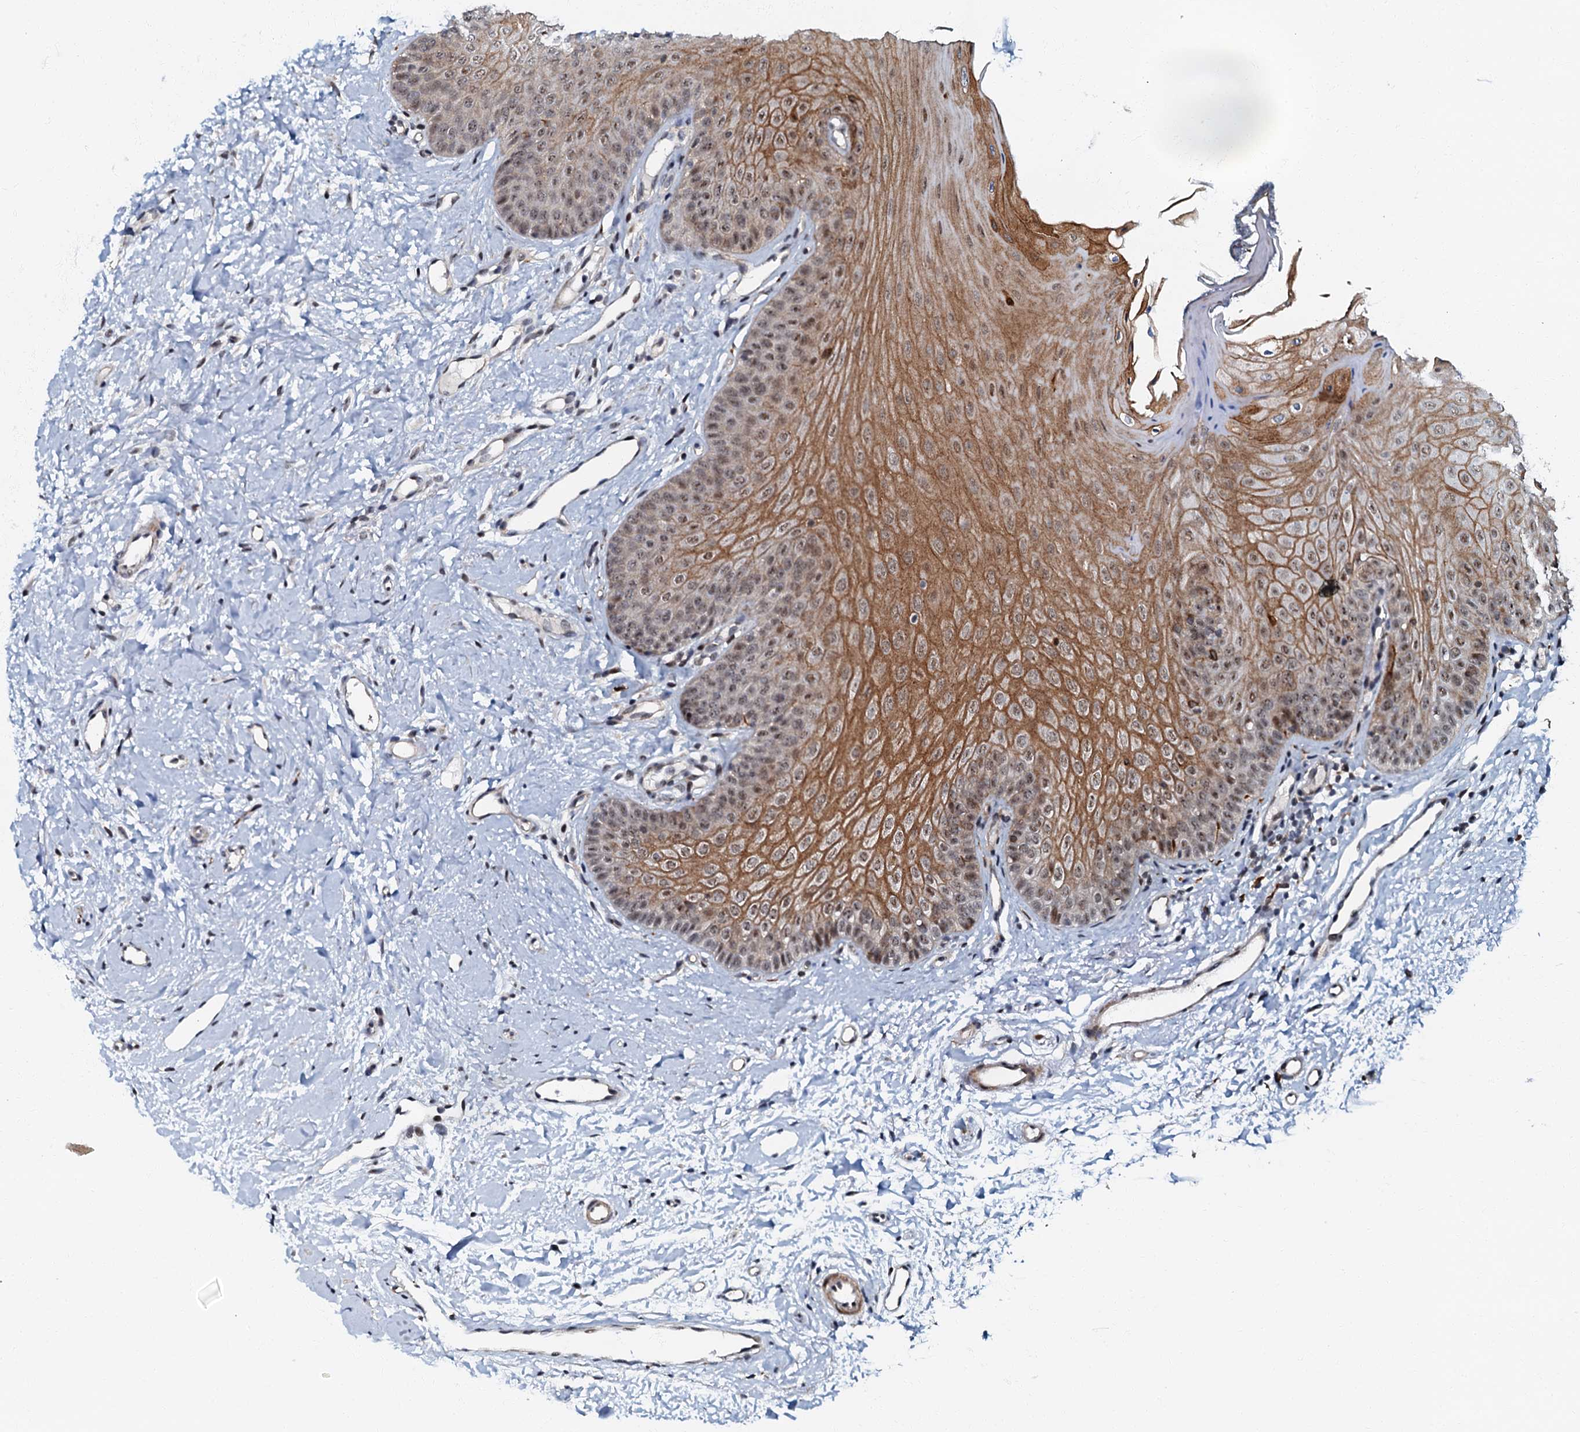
{"staining": {"intensity": "moderate", "quantity": ">75%", "location": "cytoplasmic/membranous,nuclear"}, "tissue": "oral mucosa", "cell_type": "Squamous epithelial cells", "image_type": "normal", "snomed": [{"axis": "morphology", "description": "Normal tissue, NOS"}, {"axis": "topography", "description": "Oral tissue"}], "caption": "The histopathology image exhibits a brown stain indicating the presence of a protein in the cytoplasmic/membranous,nuclear of squamous epithelial cells in oral mucosa. The protein of interest is stained brown, and the nuclei are stained in blue (DAB (3,3'-diaminobenzidine) IHC with brightfield microscopy, high magnification).", "gene": "OLAH", "patient": {"sex": "female", "age": 68}}